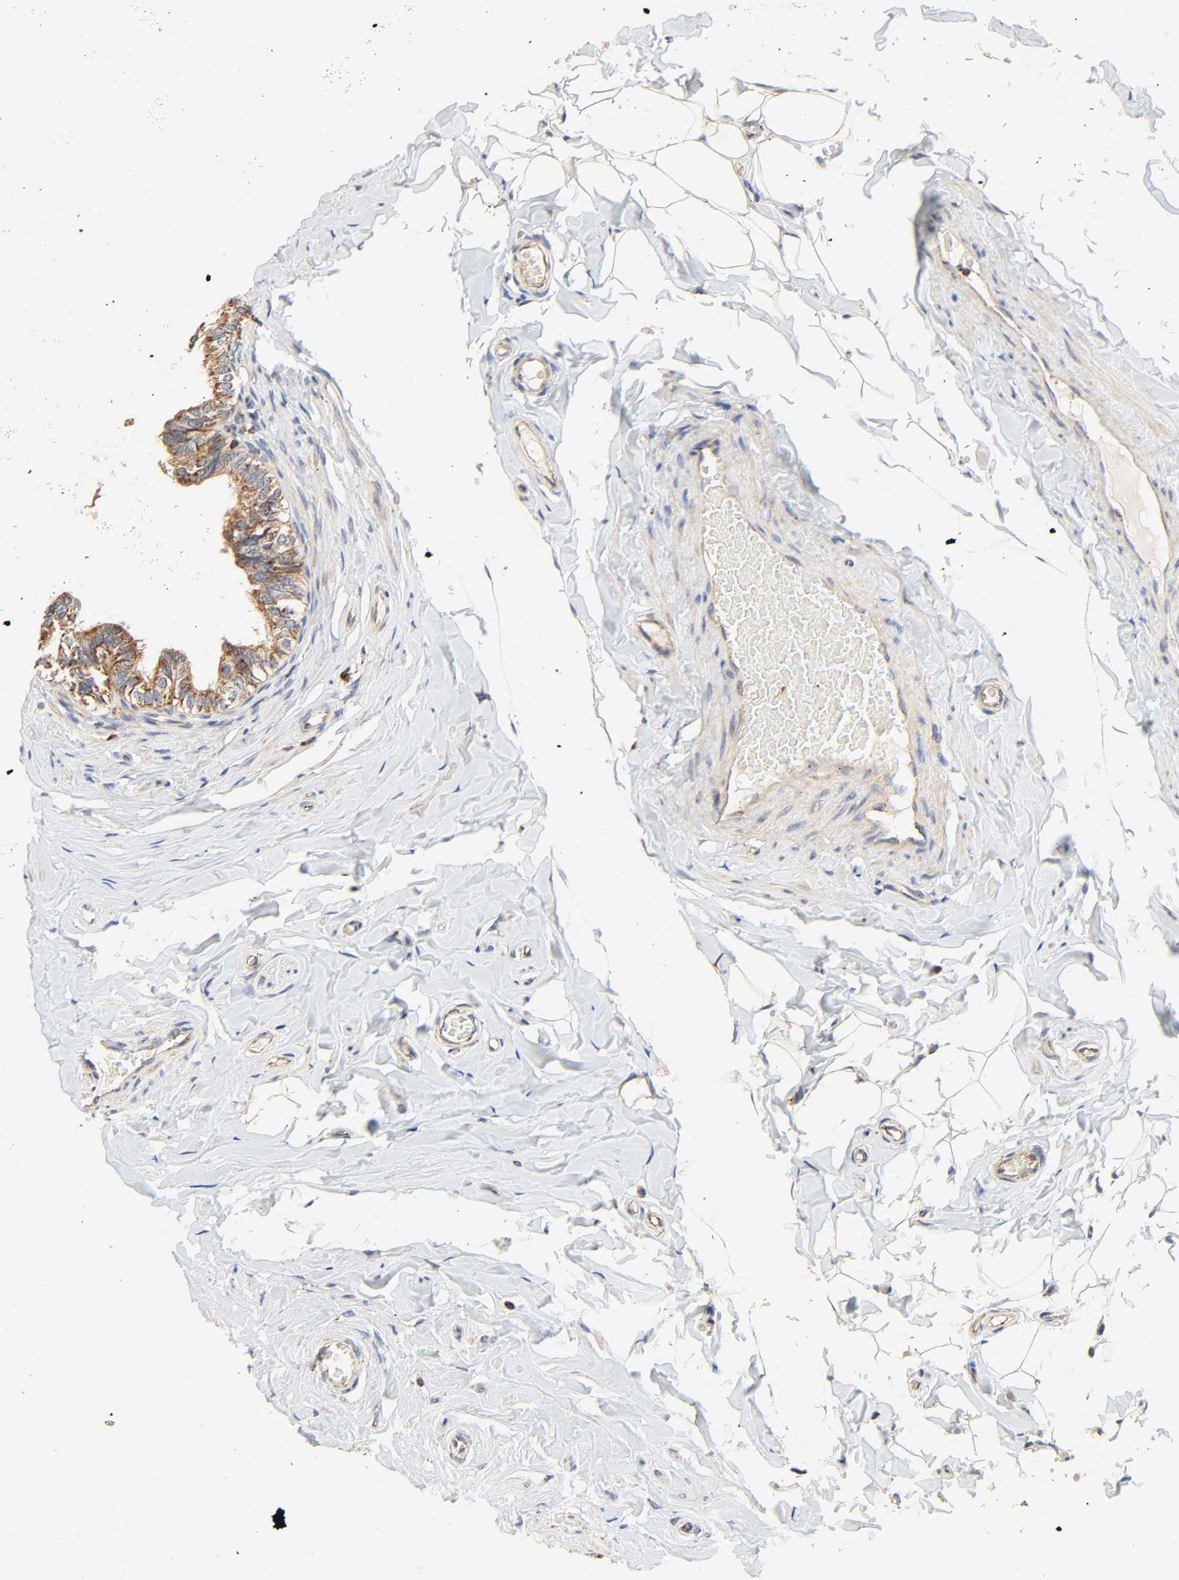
{"staining": {"intensity": "moderate", "quantity": ">75%", "location": "cytoplasmic/membranous"}, "tissue": "epididymis", "cell_type": "Glandular cells", "image_type": "normal", "snomed": [{"axis": "morphology", "description": "Normal tissue, NOS"}, {"axis": "topography", "description": "Epididymis"}], "caption": "Moderate cytoplasmic/membranous protein staining is appreciated in about >75% of glandular cells in epididymis. (brown staining indicates protein expression, while blue staining denotes nuclei).", "gene": "ZMAT5", "patient": {"sex": "male", "age": 26}}